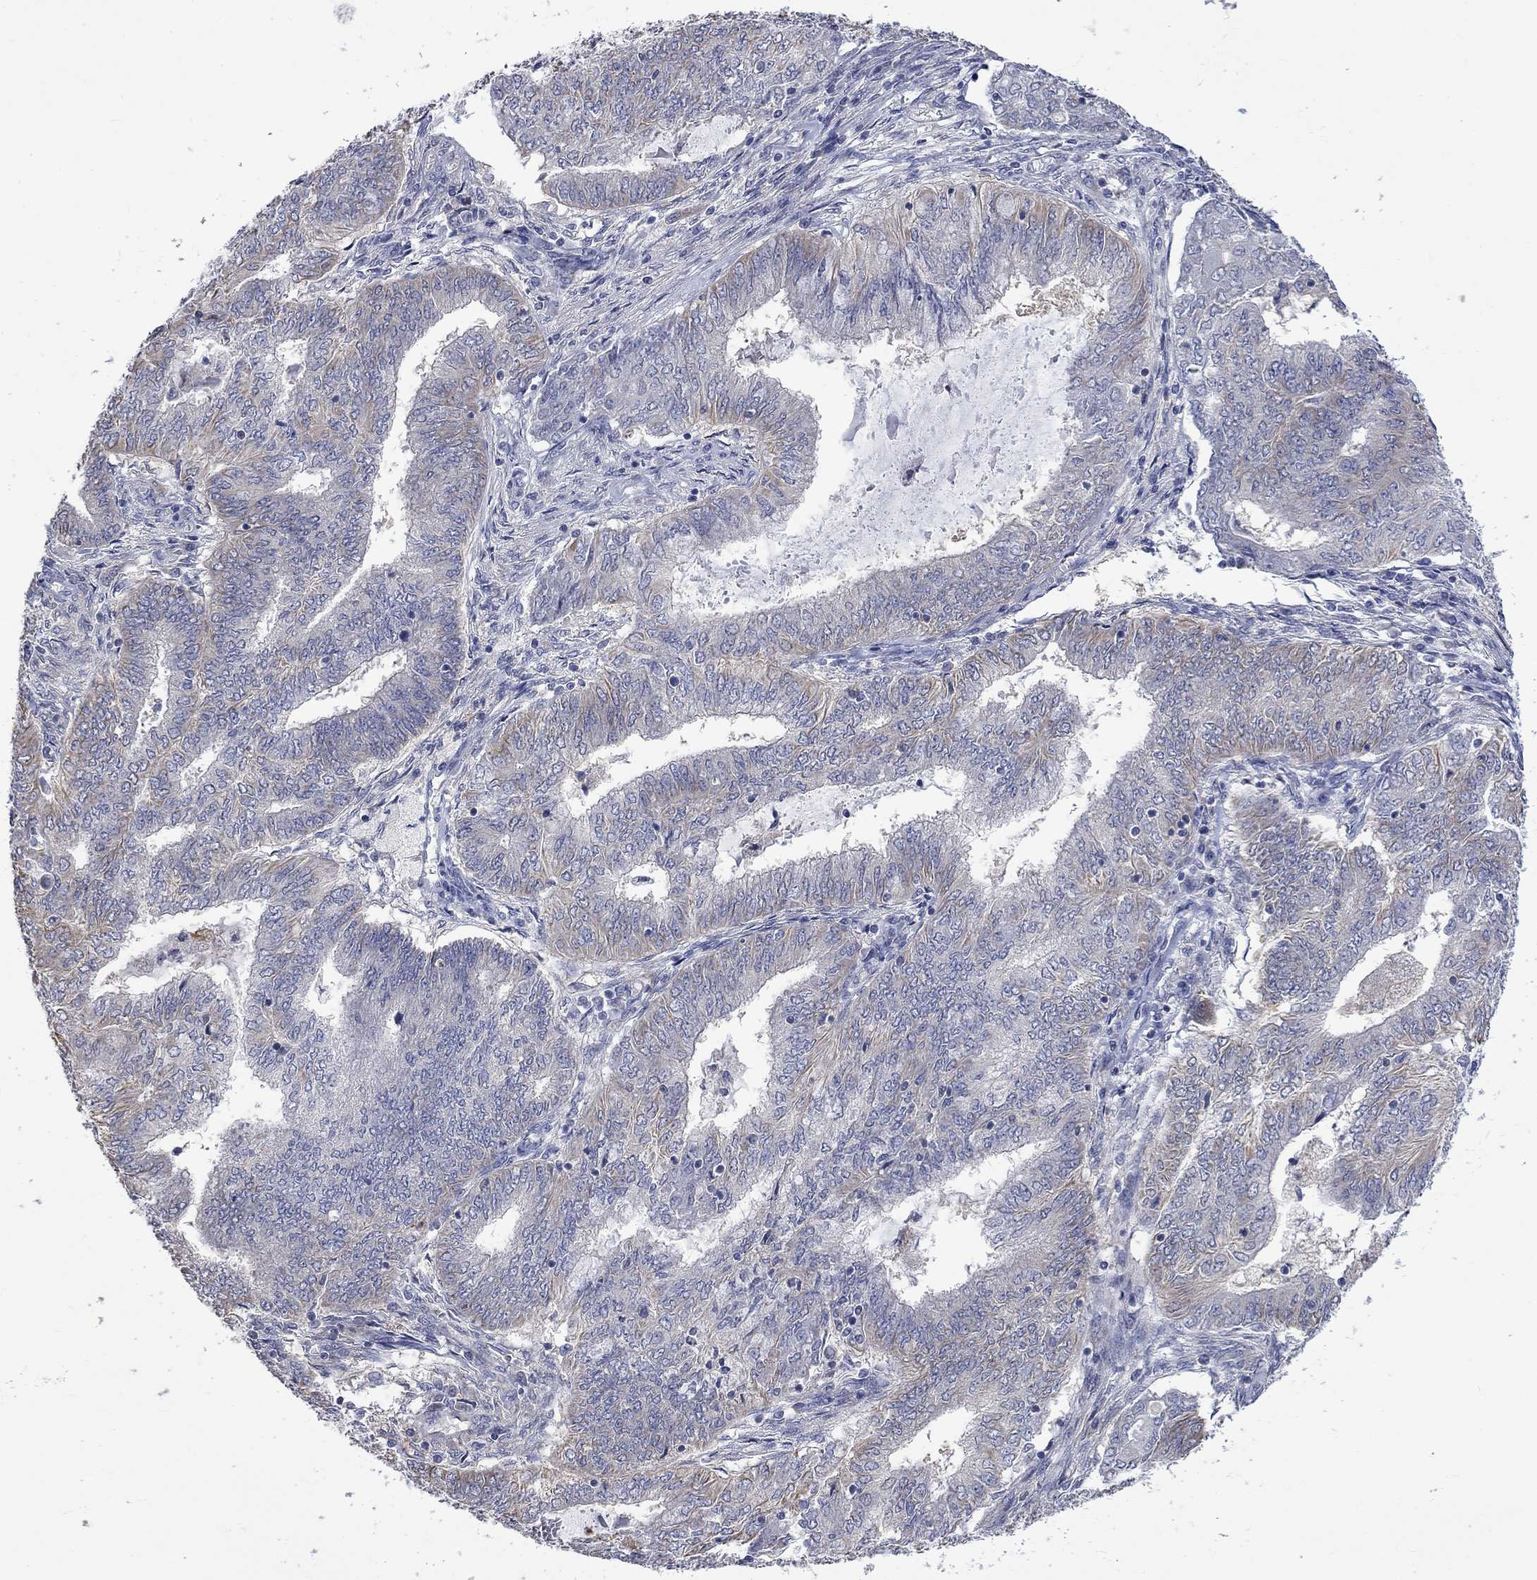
{"staining": {"intensity": "weak", "quantity": "25%-75%", "location": "cytoplasmic/membranous"}, "tissue": "endometrial cancer", "cell_type": "Tumor cells", "image_type": "cancer", "snomed": [{"axis": "morphology", "description": "Adenocarcinoma, NOS"}, {"axis": "topography", "description": "Endometrium"}], "caption": "Immunohistochemical staining of human endometrial adenocarcinoma displays weak cytoplasmic/membranous protein expression in about 25%-75% of tumor cells. Ihc stains the protein of interest in brown and the nuclei are stained blue.", "gene": "CAMKK2", "patient": {"sex": "female", "age": 62}}